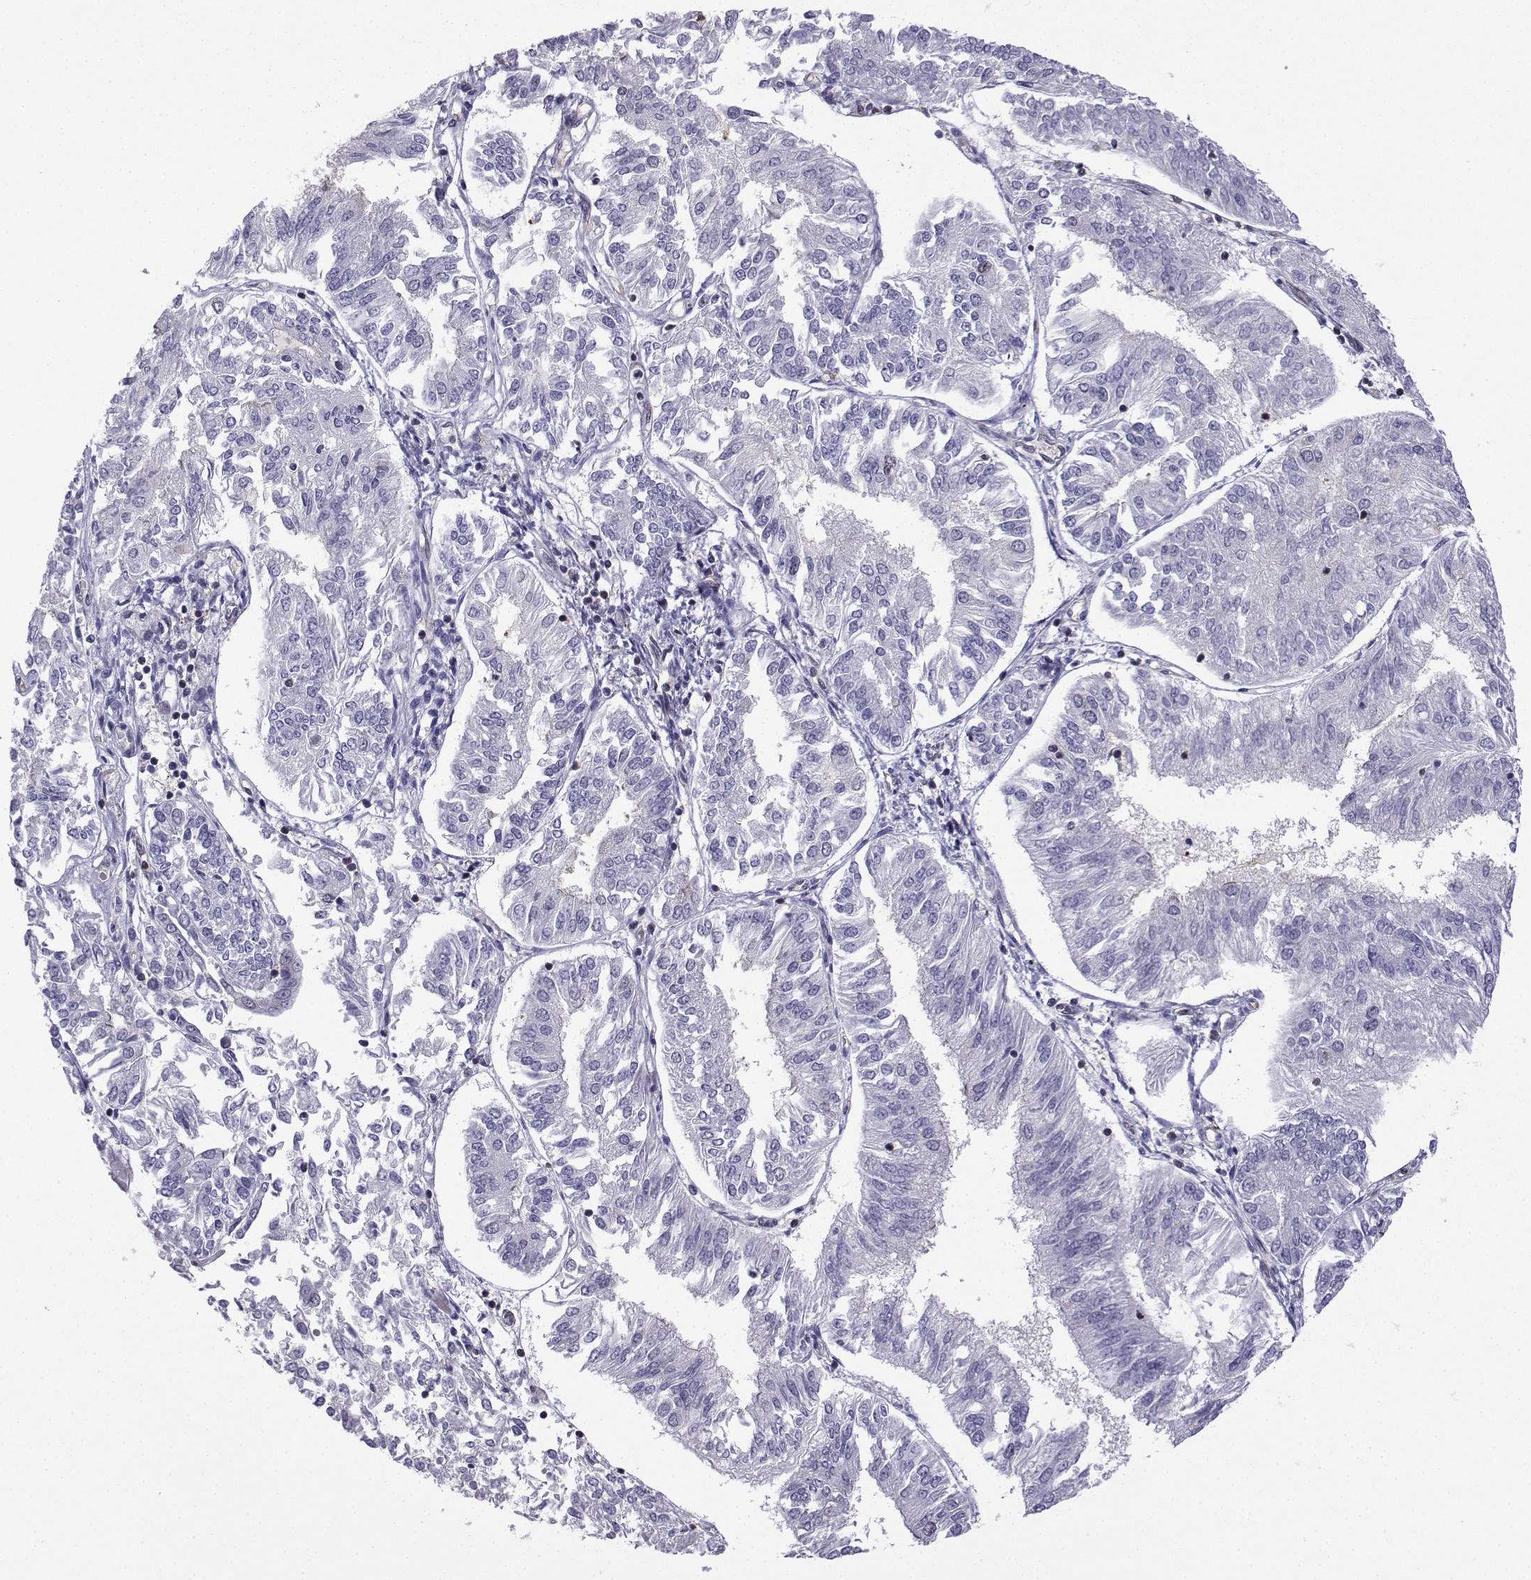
{"staining": {"intensity": "negative", "quantity": "none", "location": "none"}, "tissue": "endometrial cancer", "cell_type": "Tumor cells", "image_type": "cancer", "snomed": [{"axis": "morphology", "description": "Adenocarcinoma, NOS"}, {"axis": "topography", "description": "Endometrium"}], "caption": "Immunohistochemistry (IHC) photomicrograph of human endometrial cancer stained for a protein (brown), which displays no expression in tumor cells.", "gene": "INCENP", "patient": {"sex": "female", "age": 58}}